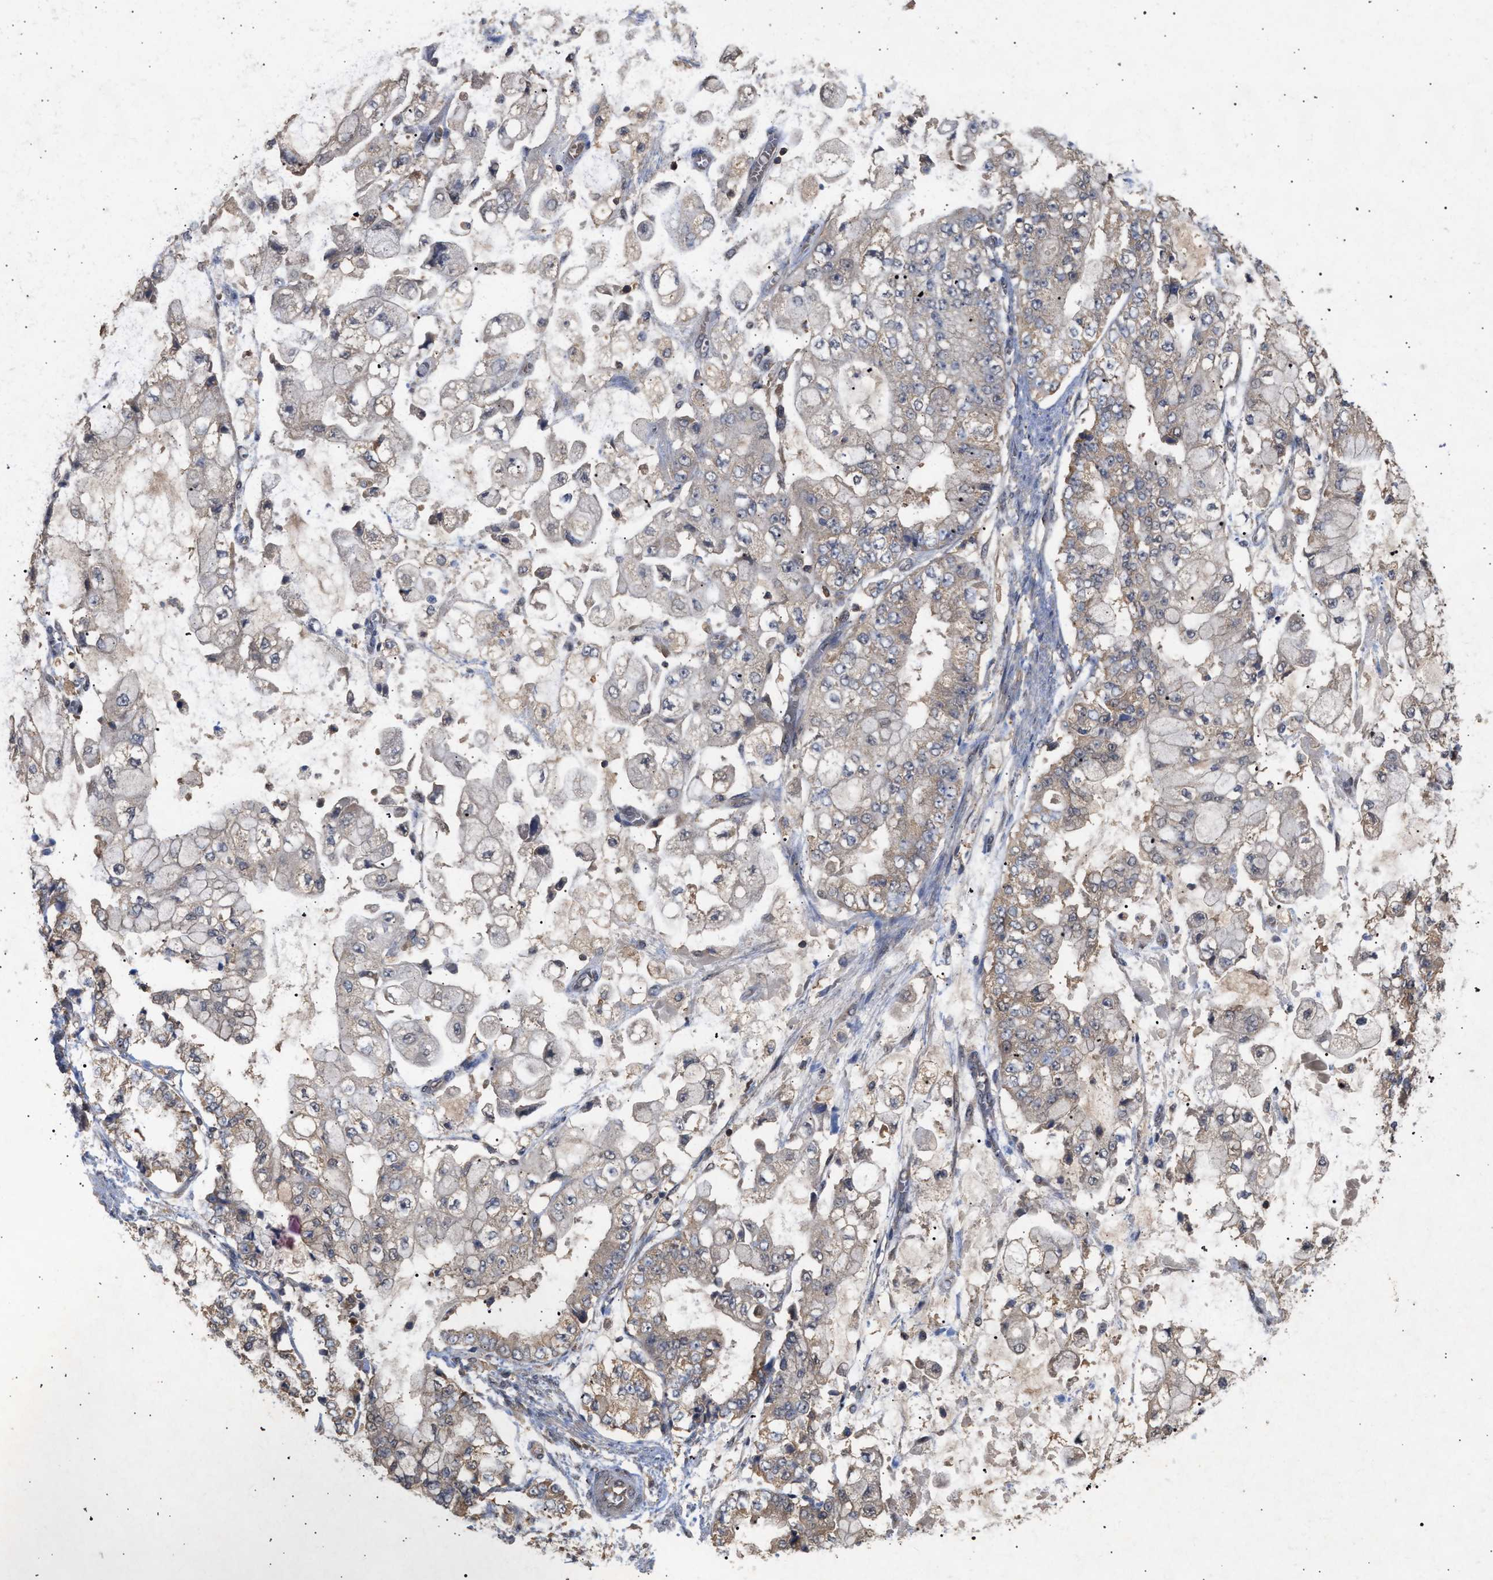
{"staining": {"intensity": "negative", "quantity": "none", "location": "none"}, "tissue": "stomach cancer", "cell_type": "Tumor cells", "image_type": "cancer", "snomed": [{"axis": "morphology", "description": "Adenocarcinoma, NOS"}, {"axis": "topography", "description": "Stomach"}], "caption": "High magnification brightfield microscopy of stomach adenocarcinoma stained with DAB (3,3'-diaminobenzidine) (brown) and counterstained with hematoxylin (blue): tumor cells show no significant expression. The staining was performed using DAB (3,3'-diaminobenzidine) to visualize the protein expression in brown, while the nuclei were stained in blue with hematoxylin (Magnification: 20x).", "gene": "FITM1", "patient": {"sex": "male", "age": 76}}